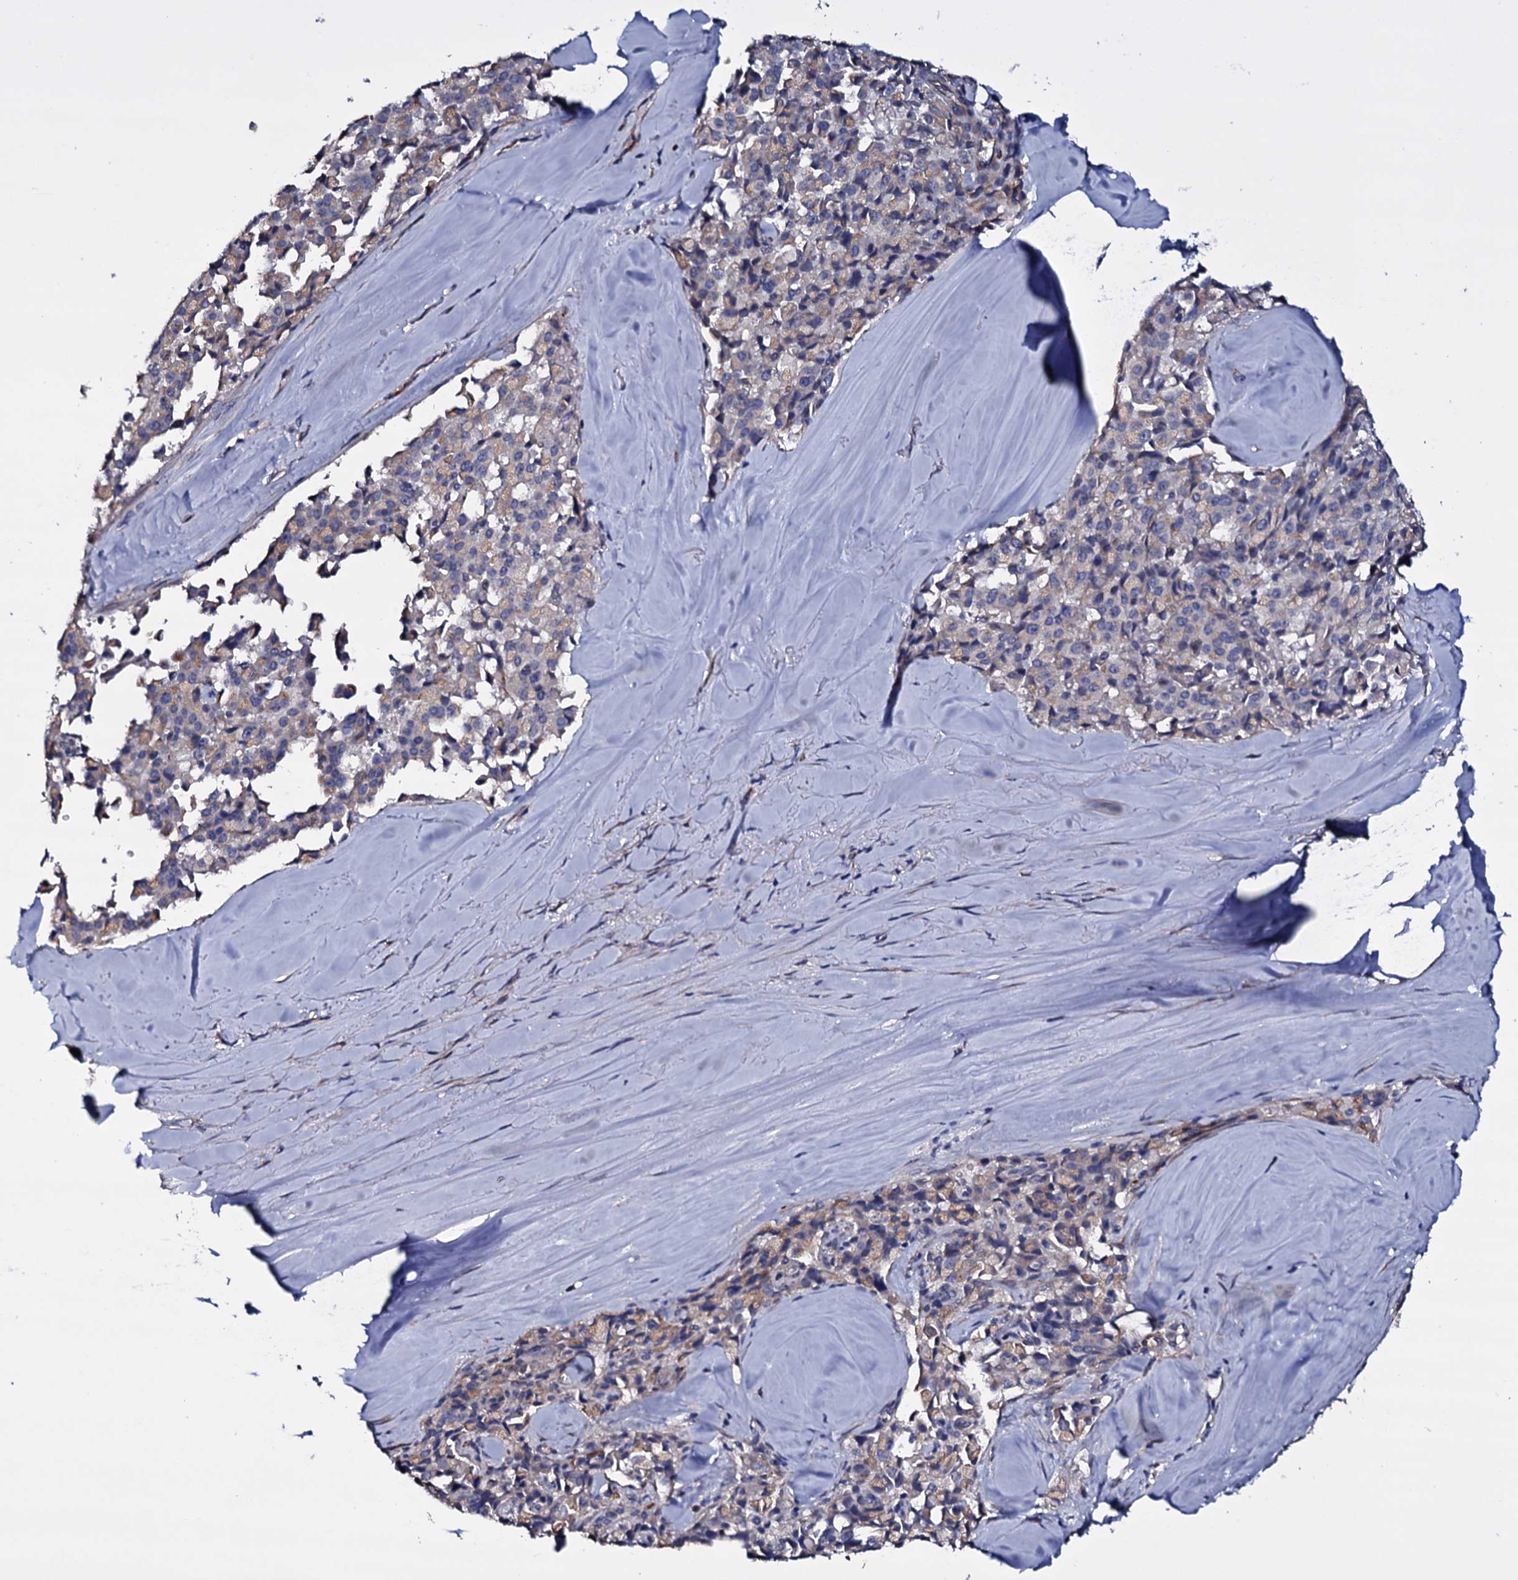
{"staining": {"intensity": "negative", "quantity": "none", "location": "none"}, "tissue": "pancreatic cancer", "cell_type": "Tumor cells", "image_type": "cancer", "snomed": [{"axis": "morphology", "description": "Adenocarcinoma, NOS"}, {"axis": "topography", "description": "Pancreas"}], "caption": "An IHC image of pancreatic adenocarcinoma is shown. There is no staining in tumor cells of pancreatic adenocarcinoma. The staining is performed using DAB brown chromogen with nuclei counter-stained in using hematoxylin.", "gene": "BCL2L14", "patient": {"sex": "male", "age": 65}}